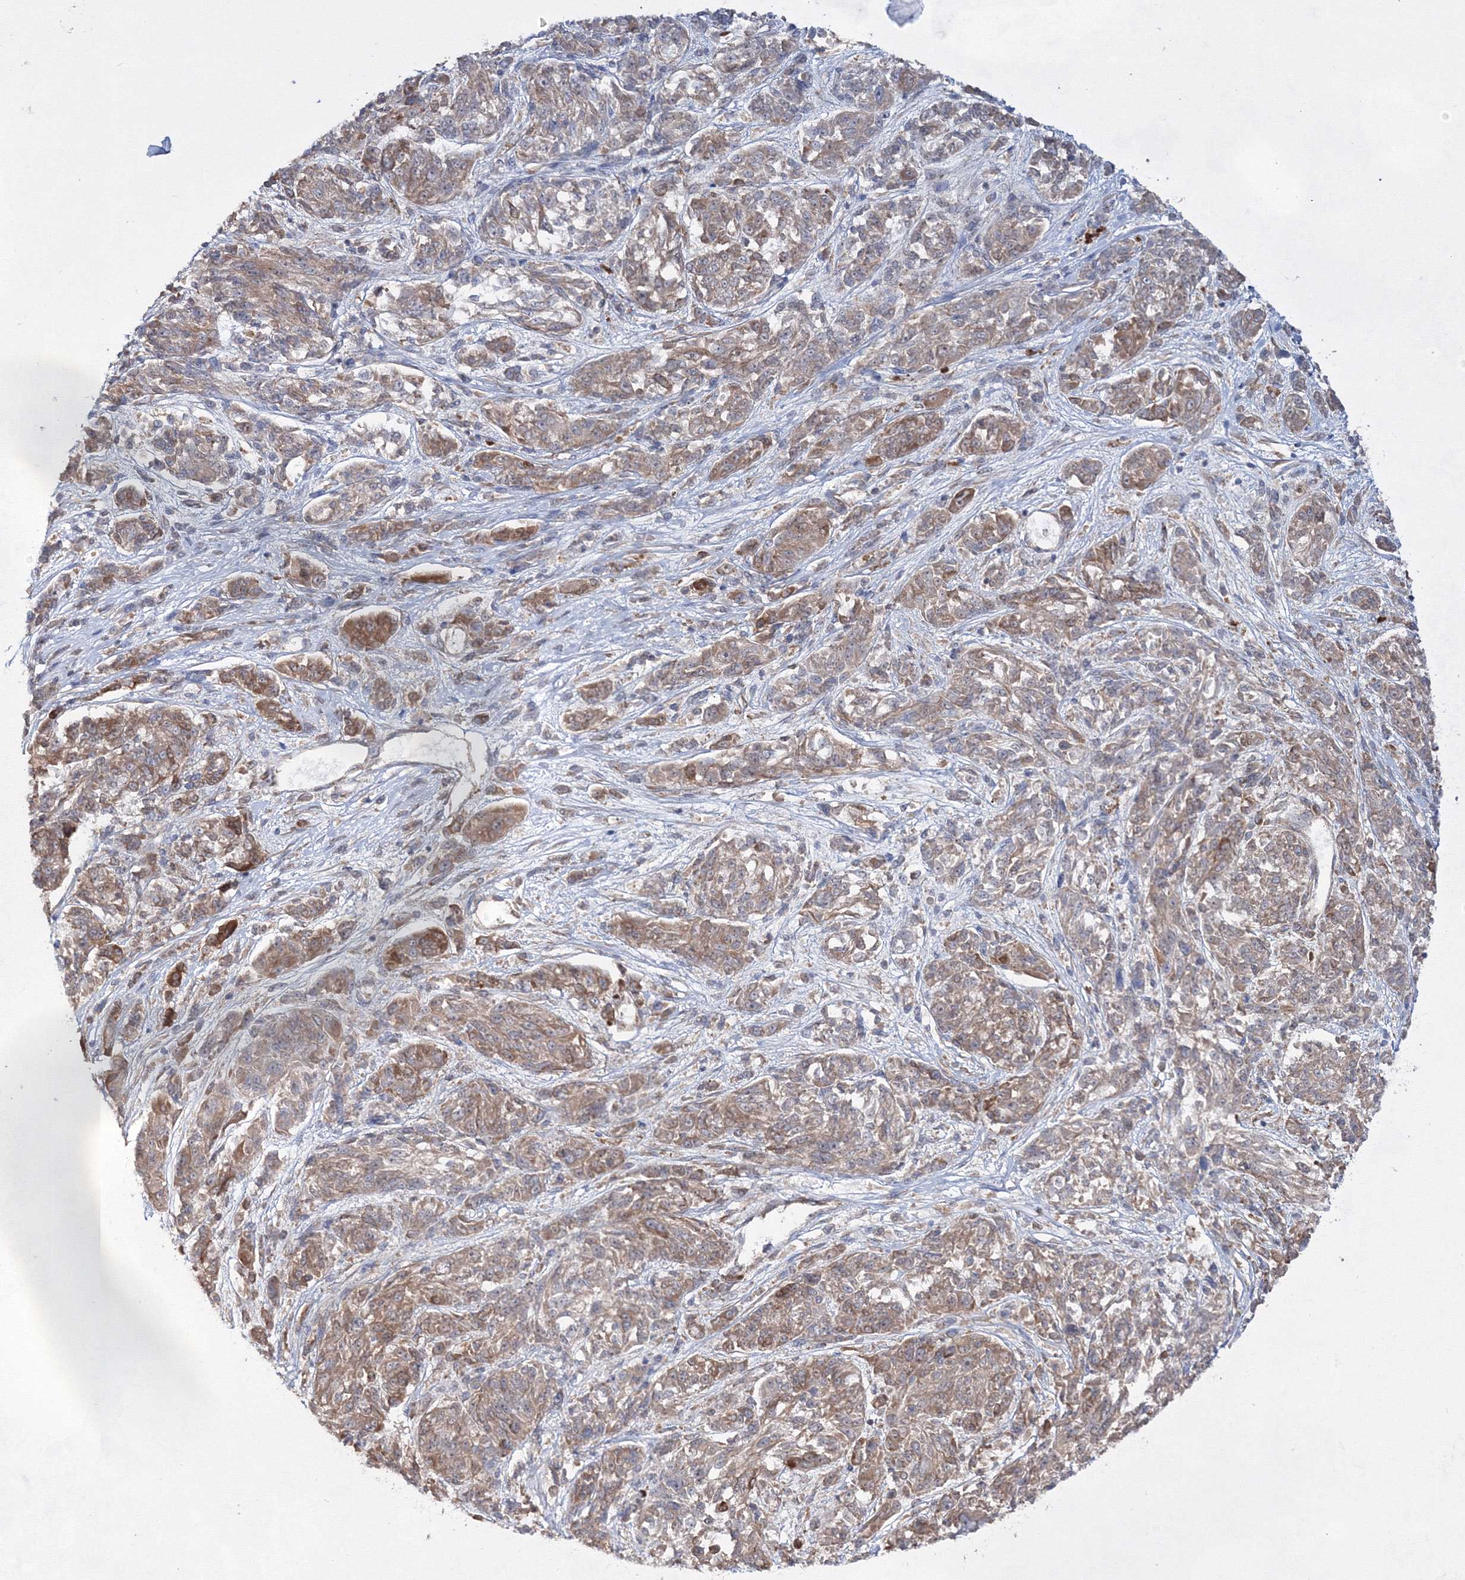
{"staining": {"intensity": "moderate", "quantity": ">75%", "location": "cytoplasmic/membranous"}, "tissue": "melanoma", "cell_type": "Tumor cells", "image_type": "cancer", "snomed": [{"axis": "morphology", "description": "Malignant melanoma, NOS"}, {"axis": "topography", "description": "Skin"}], "caption": "A high-resolution photomicrograph shows immunohistochemistry staining of malignant melanoma, which exhibits moderate cytoplasmic/membranous positivity in approximately >75% of tumor cells.", "gene": "EXOC6", "patient": {"sex": "male", "age": 53}}